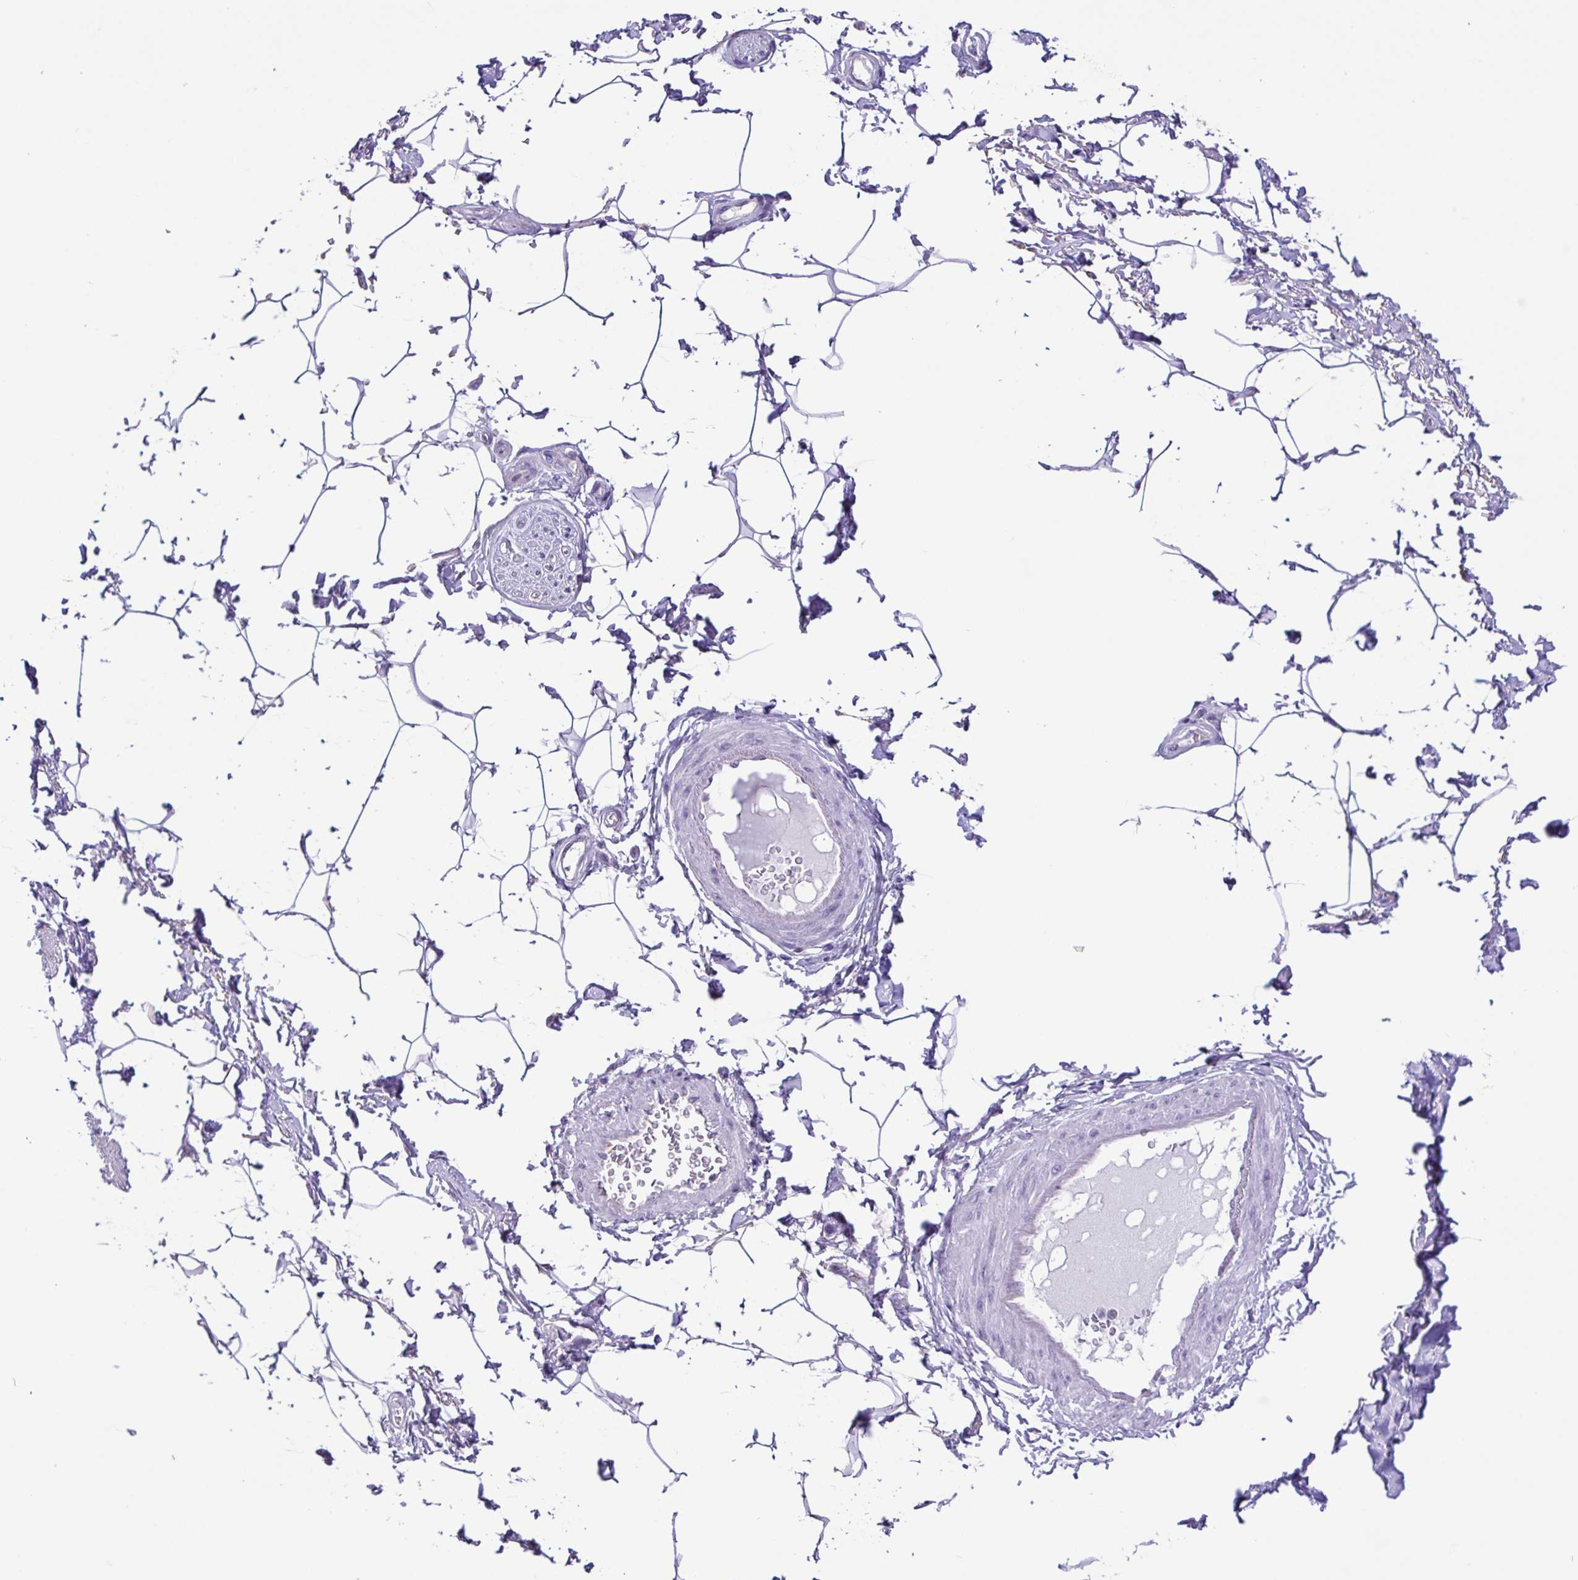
{"staining": {"intensity": "negative", "quantity": "none", "location": "none"}, "tissue": "adipose tissue", "cell_type": "Adipocytes", "image_type": "normal", "snomed": [{"axis": "morphology", "description": "Normal tissue, NOS"}, {"axis": "topography", "description": "Peripheral nerve tissue"}], "caption": "IHC of benign human adipose tissue displays no expression in adipocytes.", "gene": "DCLK2", "patient": {"sex": "male", "age": 51}}